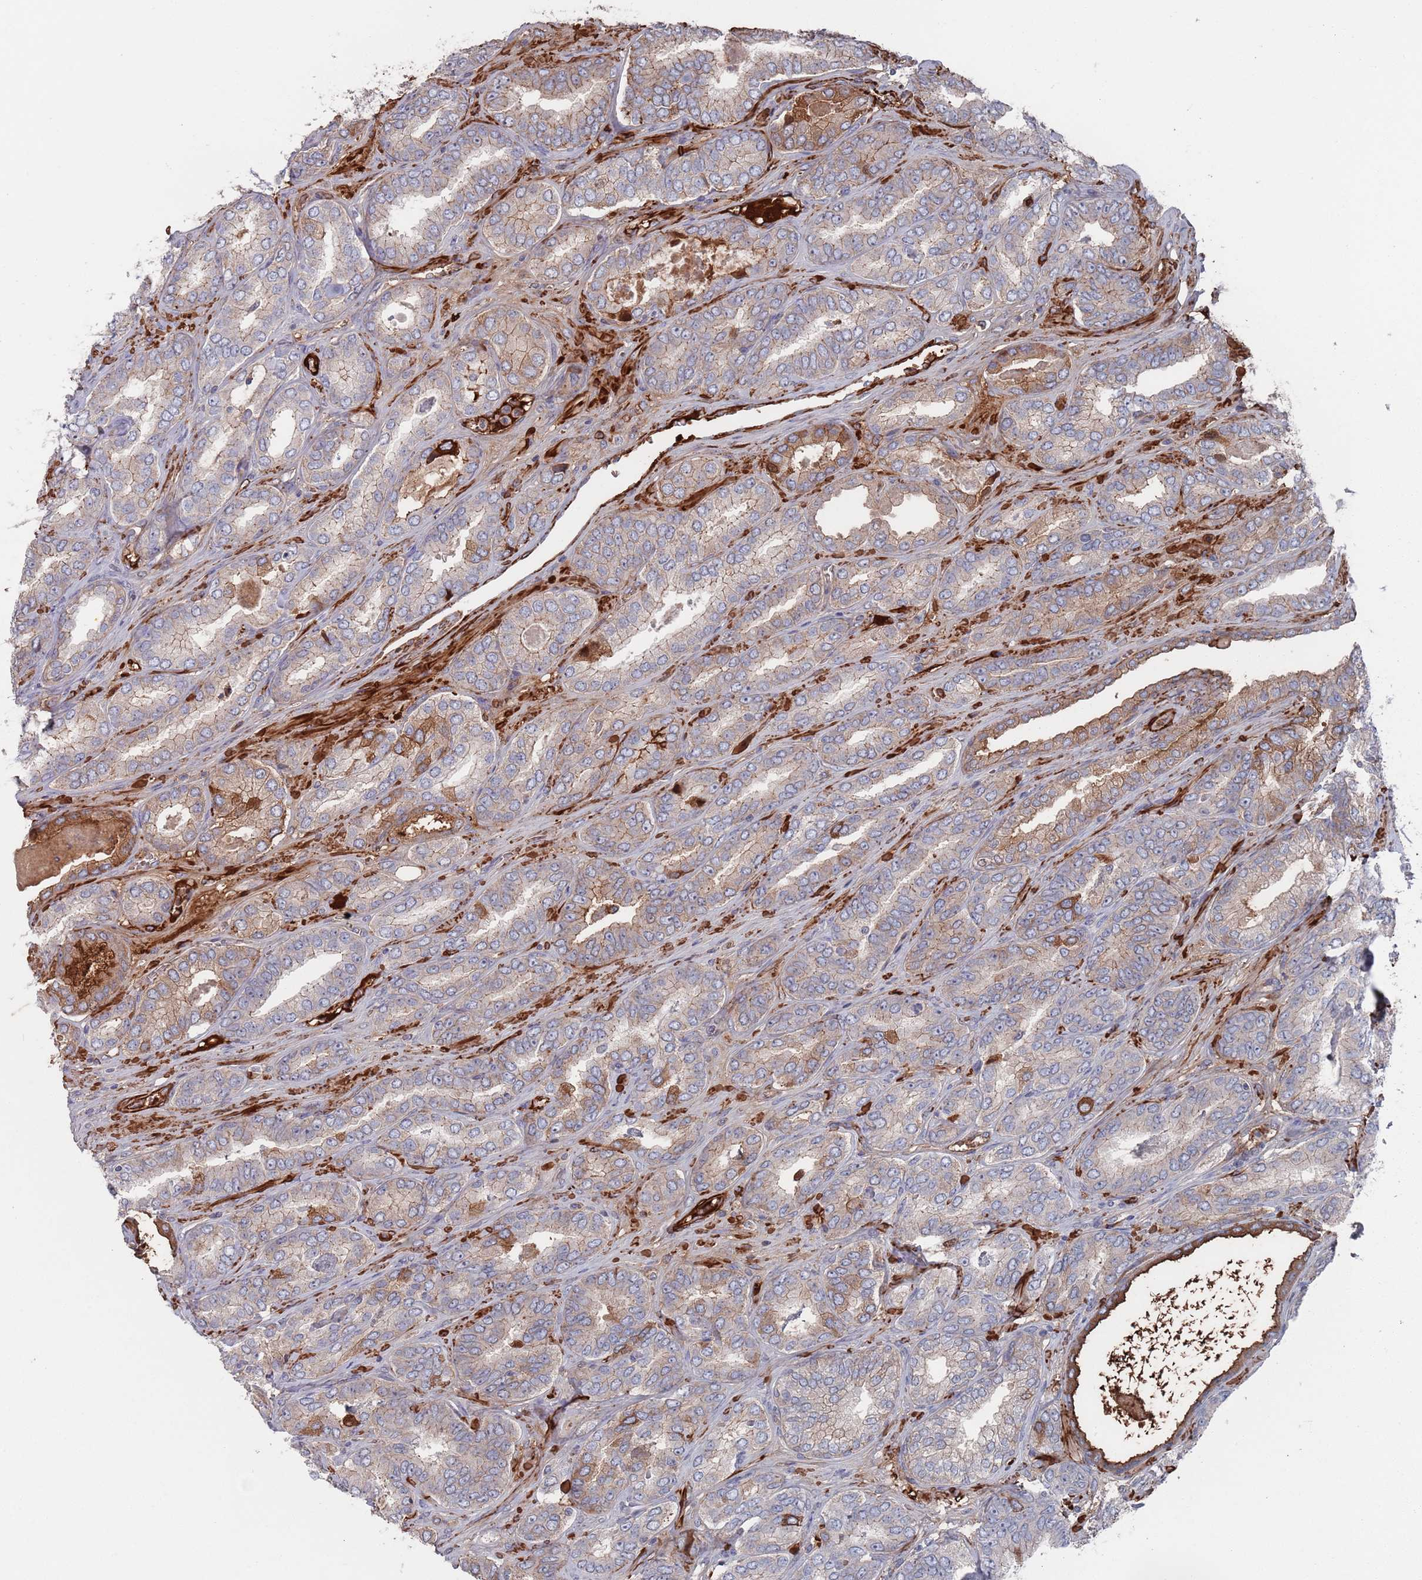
{"staining": {"intensity": "weak", "quantity": "25%-75%", "location": "cytoplasmic/membranous"}, "tissue": "prostate cancer", "cell_type": "Tumor cells", "image_type": "cancer", "snomed": [{"axis": "morphology", "description": "Adenocarcinoma, High grade"}, {"axis": "topography", "description": "Prostate"}], "caption": "IHC of prostate cancer (adenocarcinoma (high-grade)) demonstrates low levels of weak cytoplasmic/membranous positivity in approximately 25%-75% of tumor cells.", "gene": "PLEKHA4", "patient": {"sex": "male", "age": 72}}